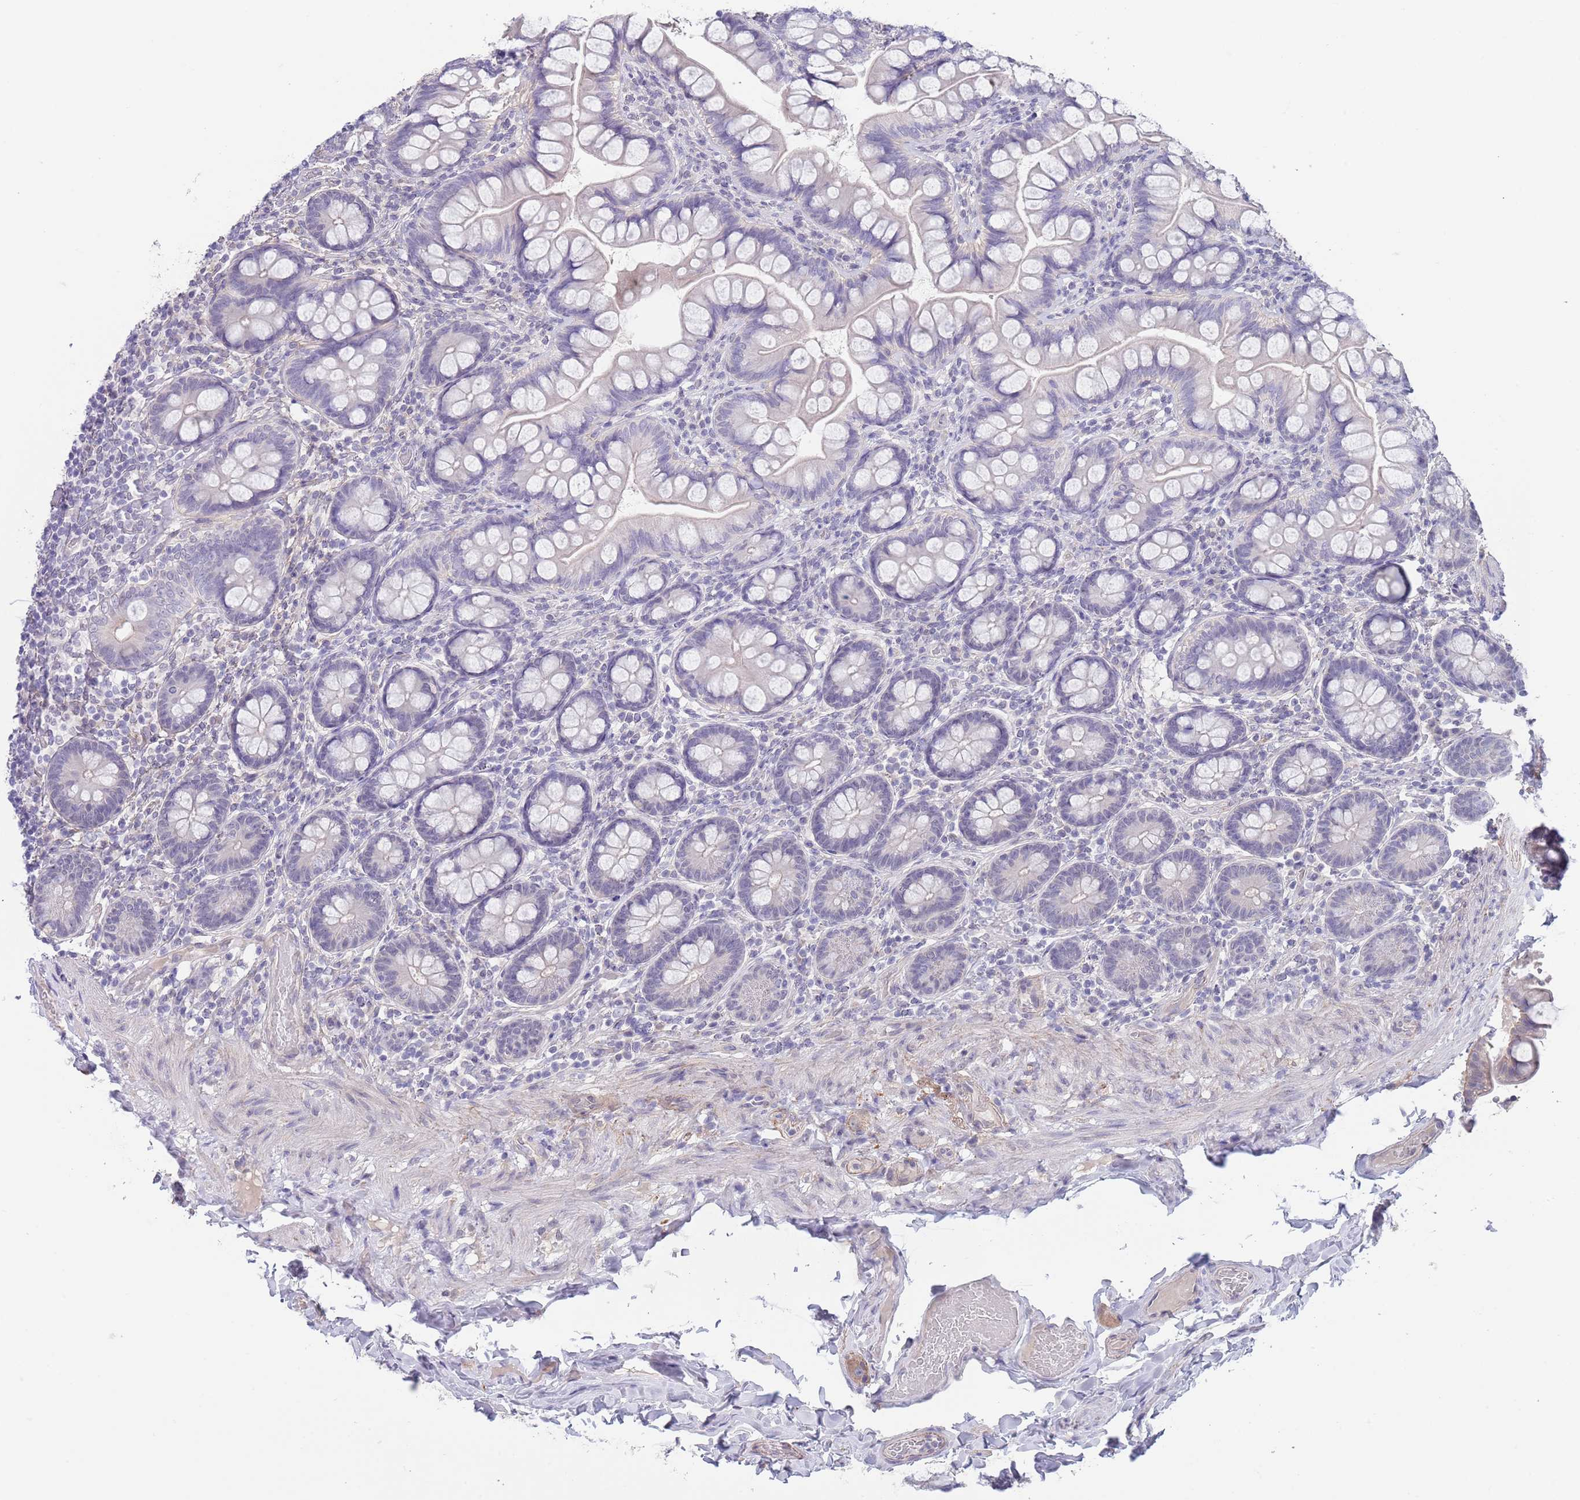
{"staining": {"intensity": "negative", "quantity": "none", "location": "none"}, "tissue": "small intestine", "cell_type": "Glandular cells", "image_type": "normal", "snomed": [{"axis": "morphology", "description": "Normal tissue, NOS"}, {"axis": "topography", "description": "Small intestine"}], "caption": "Immunohistochemical staining of benign human small intestine shows no significant expression in glandular cells.", "gene": "RNF169", "patient": {"sex": "male", "age": 70}}